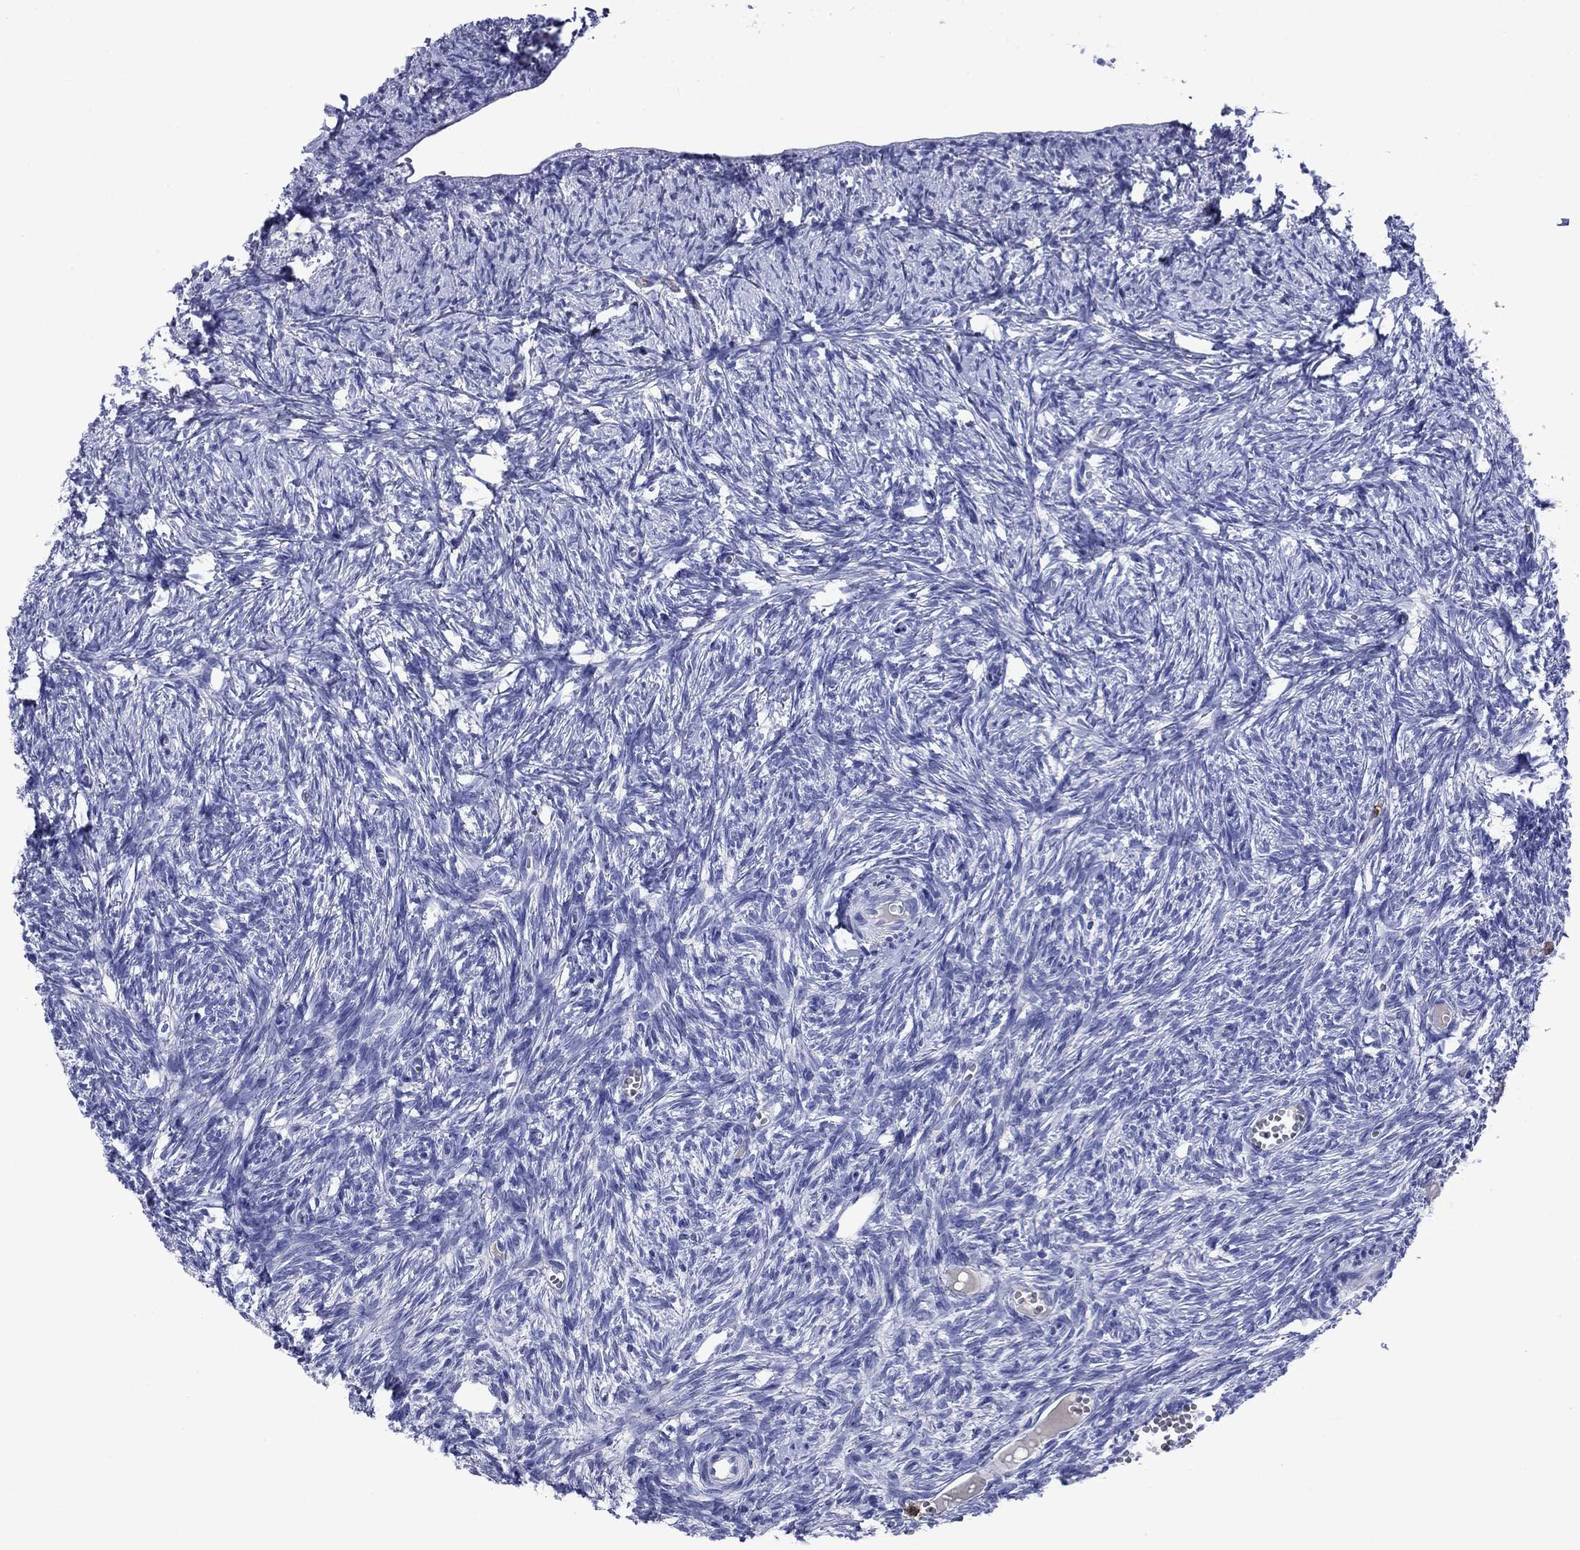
{"staining": {"intensity": "negative", "quantity": "none", "location": "none"}, "tissue": "ovary", "cell_type": "Ovarian stroma cells", "image_type": "normal", "snomed": [{"axis": "morphology", "description": "Normal tissue, NOS"}, {"axis": "topography", "description": "Ovary"}], "caption": "IHC of benign human ovary reveals no expression in ovarian stroma cells. The staining is performed using DAB (3,3'-diaminobenzidine) brown chromogen with nuclei counter-stained in using hematoxylin.", "gene": "TFR2", "patient": {"sex": "female", "age": 43}}